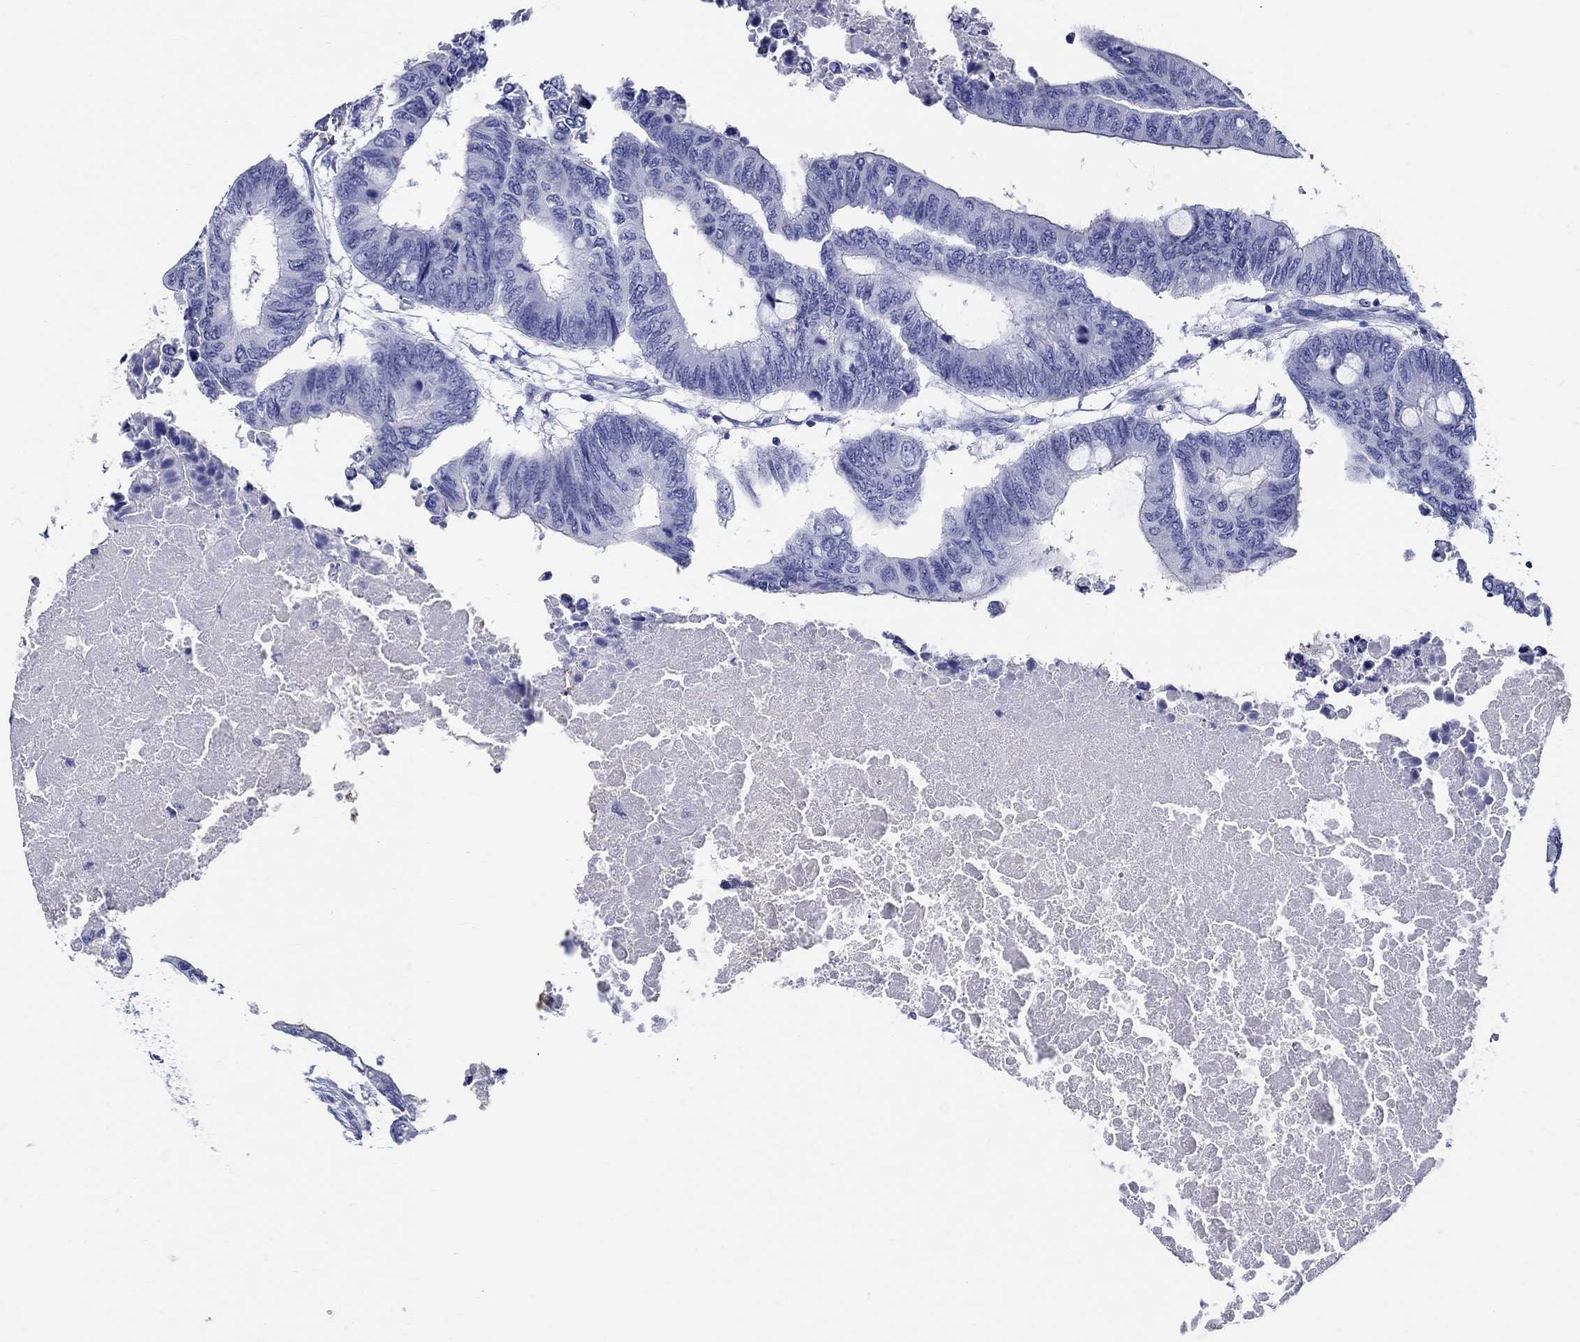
{"staining": {"intensity": "negative", "quantity": "none", "location": "none"}, "tissue": "colorectal cancer", "cell_type": "Tumor cells", "image_type": "cancer", "snomed": [{"axis": "morphology", "description": "Normal tissue, NOS"}, {"axis": "morphology", "description": "Adenocarcinoma, NOS"}, {"axis": "topography", "description": "Rectum"}, {"axis": "topography", "description": "Peripheral nerve tissue"}], "caption": "High power microscopy micrograph of an immunohistochemistry (IHC) image of adenocarcinoma (colorectal), revealing no significant staining in tumor cells. (DAB immunohistochemistry visualized using brightfield microscopy, high magnification).", "gene": "CRYGS", "patient": {"sex": "male", "age": 92}}